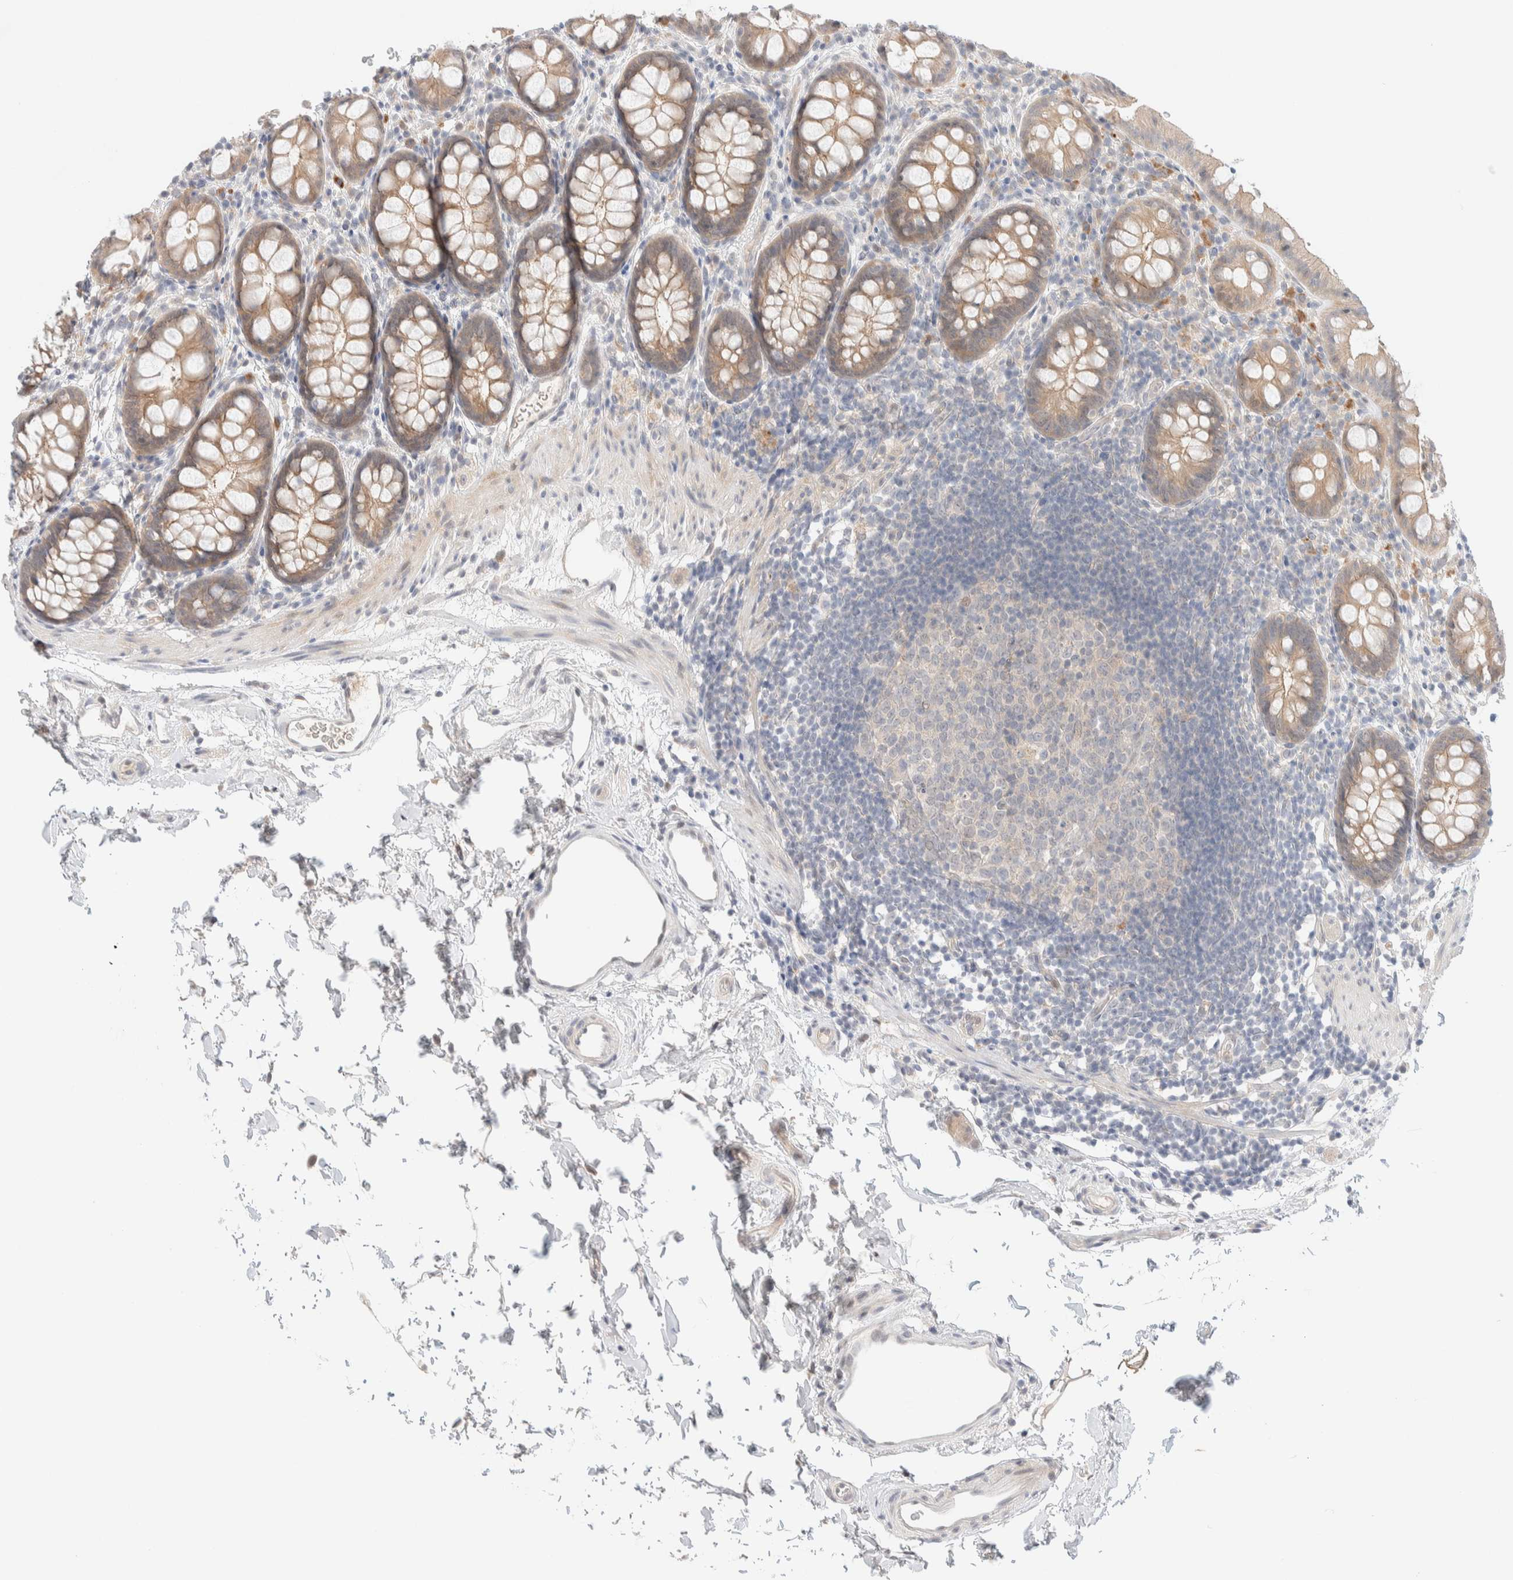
{"staining": {"intensity": "weak", "quantity": ">75%", "location": "cytoplasmic/membranous"}, "tissue": "rectum", "cell_type": "Glandular cells", "image_type": "normal", "snomed": [{"axis": "morphology", "description": "Normal tissue, NOS"}, {"axis": "topography", "description": "Rectum"}], "caption": "IHC micrograph of benign rectum: human rectum stained using immunohistochemistry (IHC) exhibits low levels of weak protein expression localized specifically in the cytoplasmic/membranous of glandular cells, appearing as a cytoplasmic/membranous brown color.", "gene": "CHKA", "patient": {"sex": "female", "age": 65}}